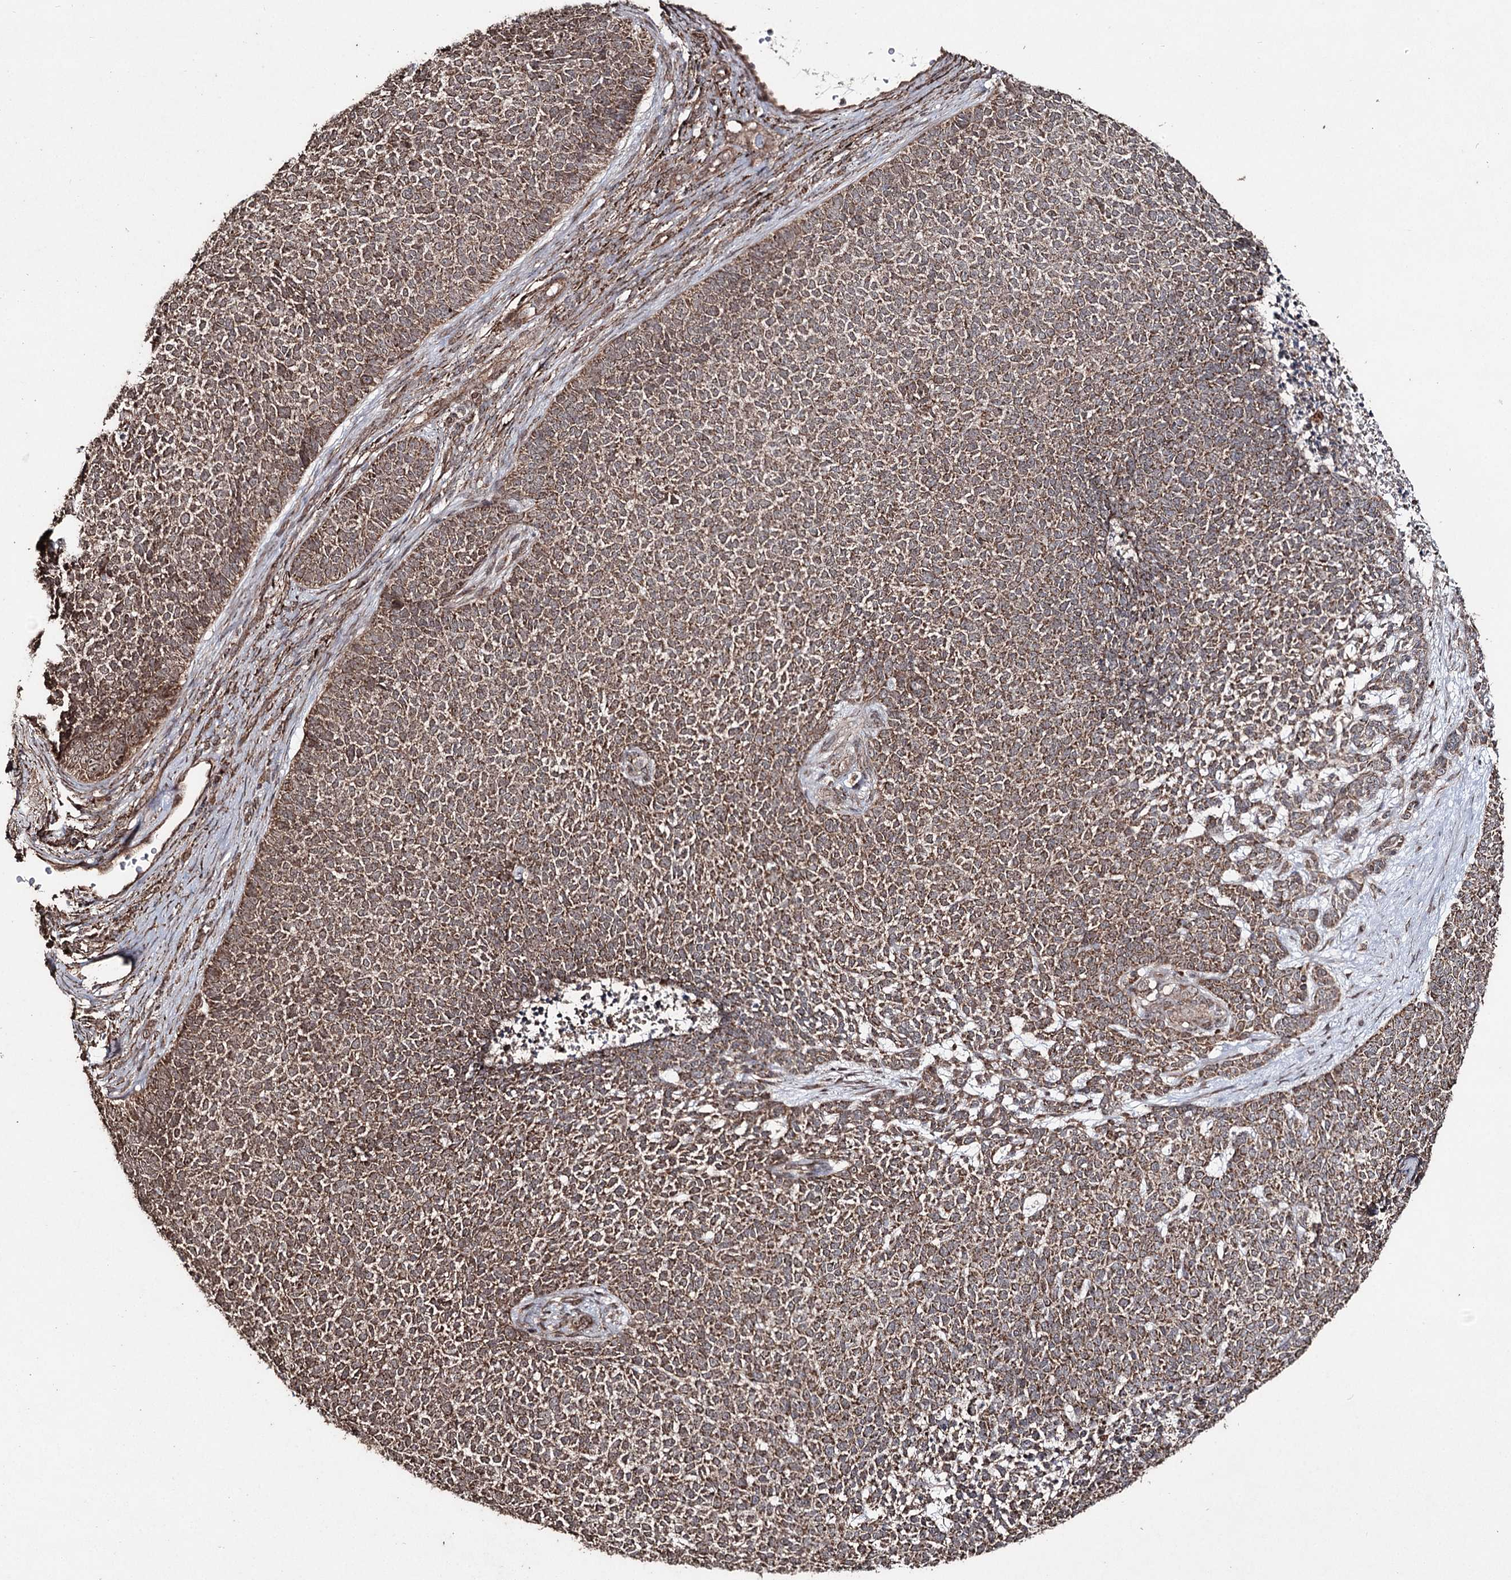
{"staining": {"intensity": "moderate", "quantity": ">75%", "location": "cytoplasmic/membranous"}, "tissue": "skin cancer", "cell_type": "Tumor cells", "image_type": "cancer", "snomed": [{"axis": "morphology", "description": "Basal cell carcinoma"}, {"axis": "topography", "description": "Skin"}], "caption": "Skin basal cell carcinoma was stained to show a protein in brown. There is medium levels of moderate cytoplasmic/membranous staining in approximately >75% of tumor cells.", "gene": "SLF2", "patient": {"sex": "female", "age": 84}}